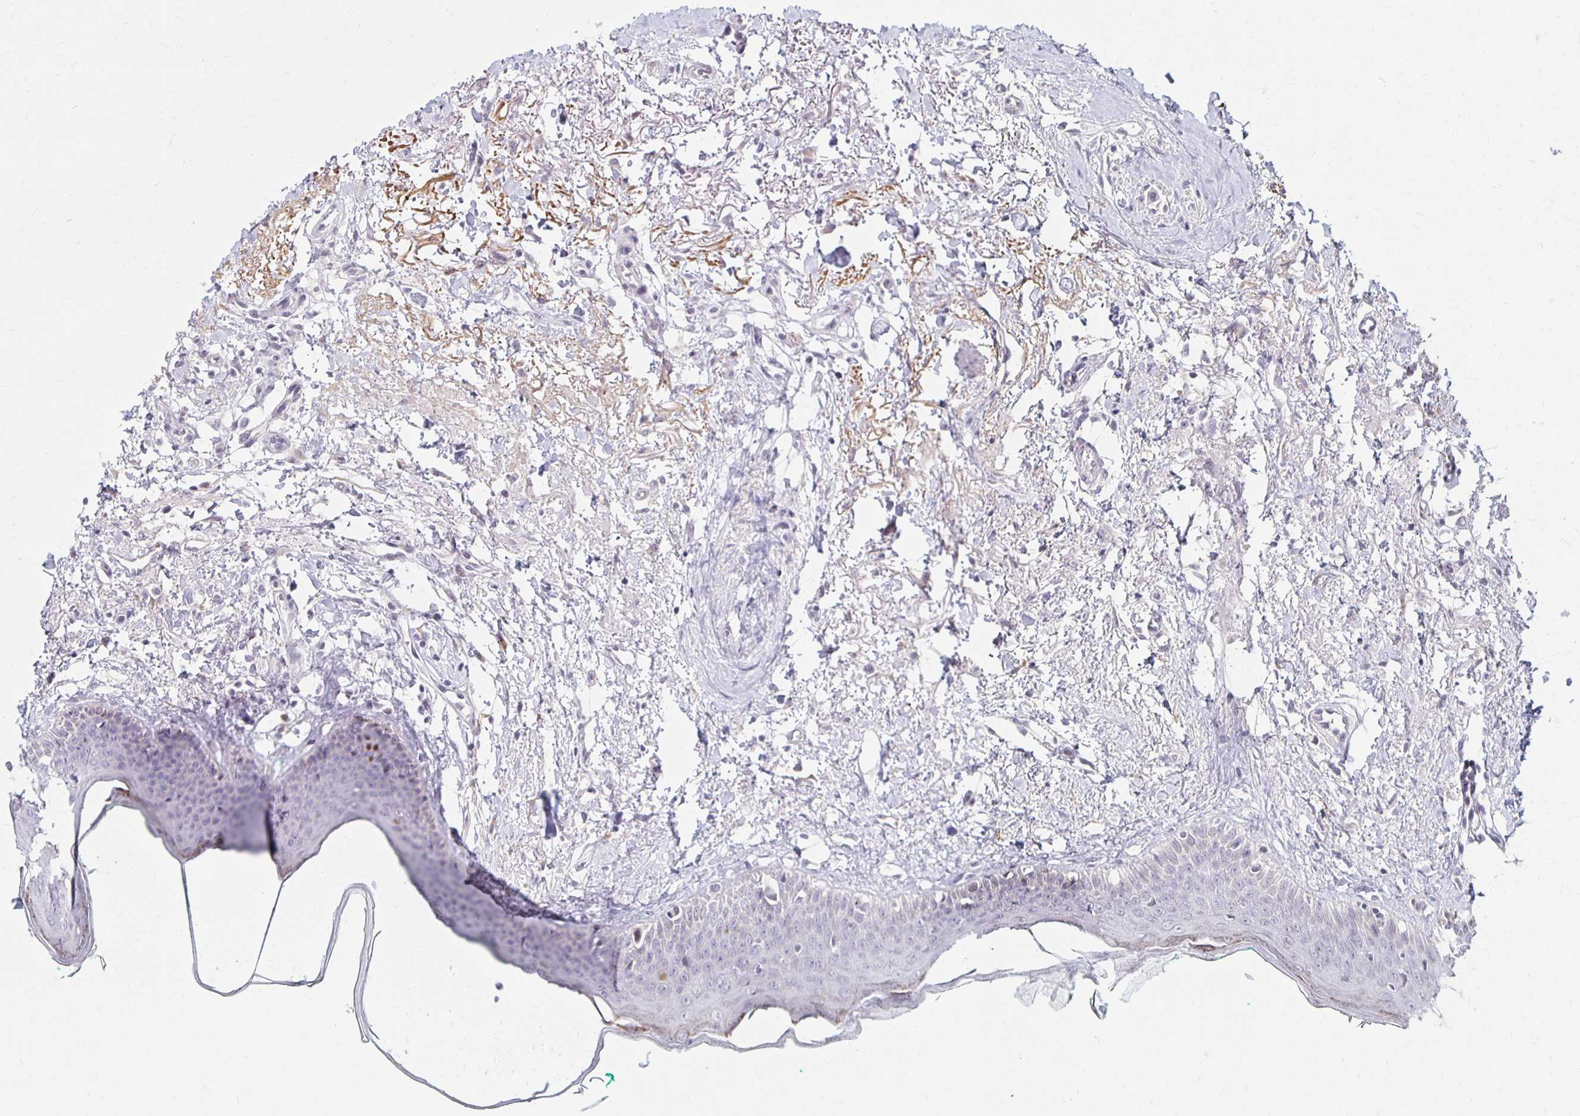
{"staining": {"intensity": "negative", "quantity": "none", "location": "none"}, "tissue": "oral mucosa", "cell_type": "Squamous epithelial cells", "image_type": "normal", "snomed": [{"axis": "morphology", "description": "Normal tissue, NOS"}, {"axis": "topography", "description": "Oral tissue"}], "caption": "Immunohistochemical staining of normal oral mucosa reveals no significant staining in squamous epithelial cells. (IHC, brightfield microscopy, high magnification).", "gene": "DAGLA", "patient": {"sex": "female", "age": 70}}